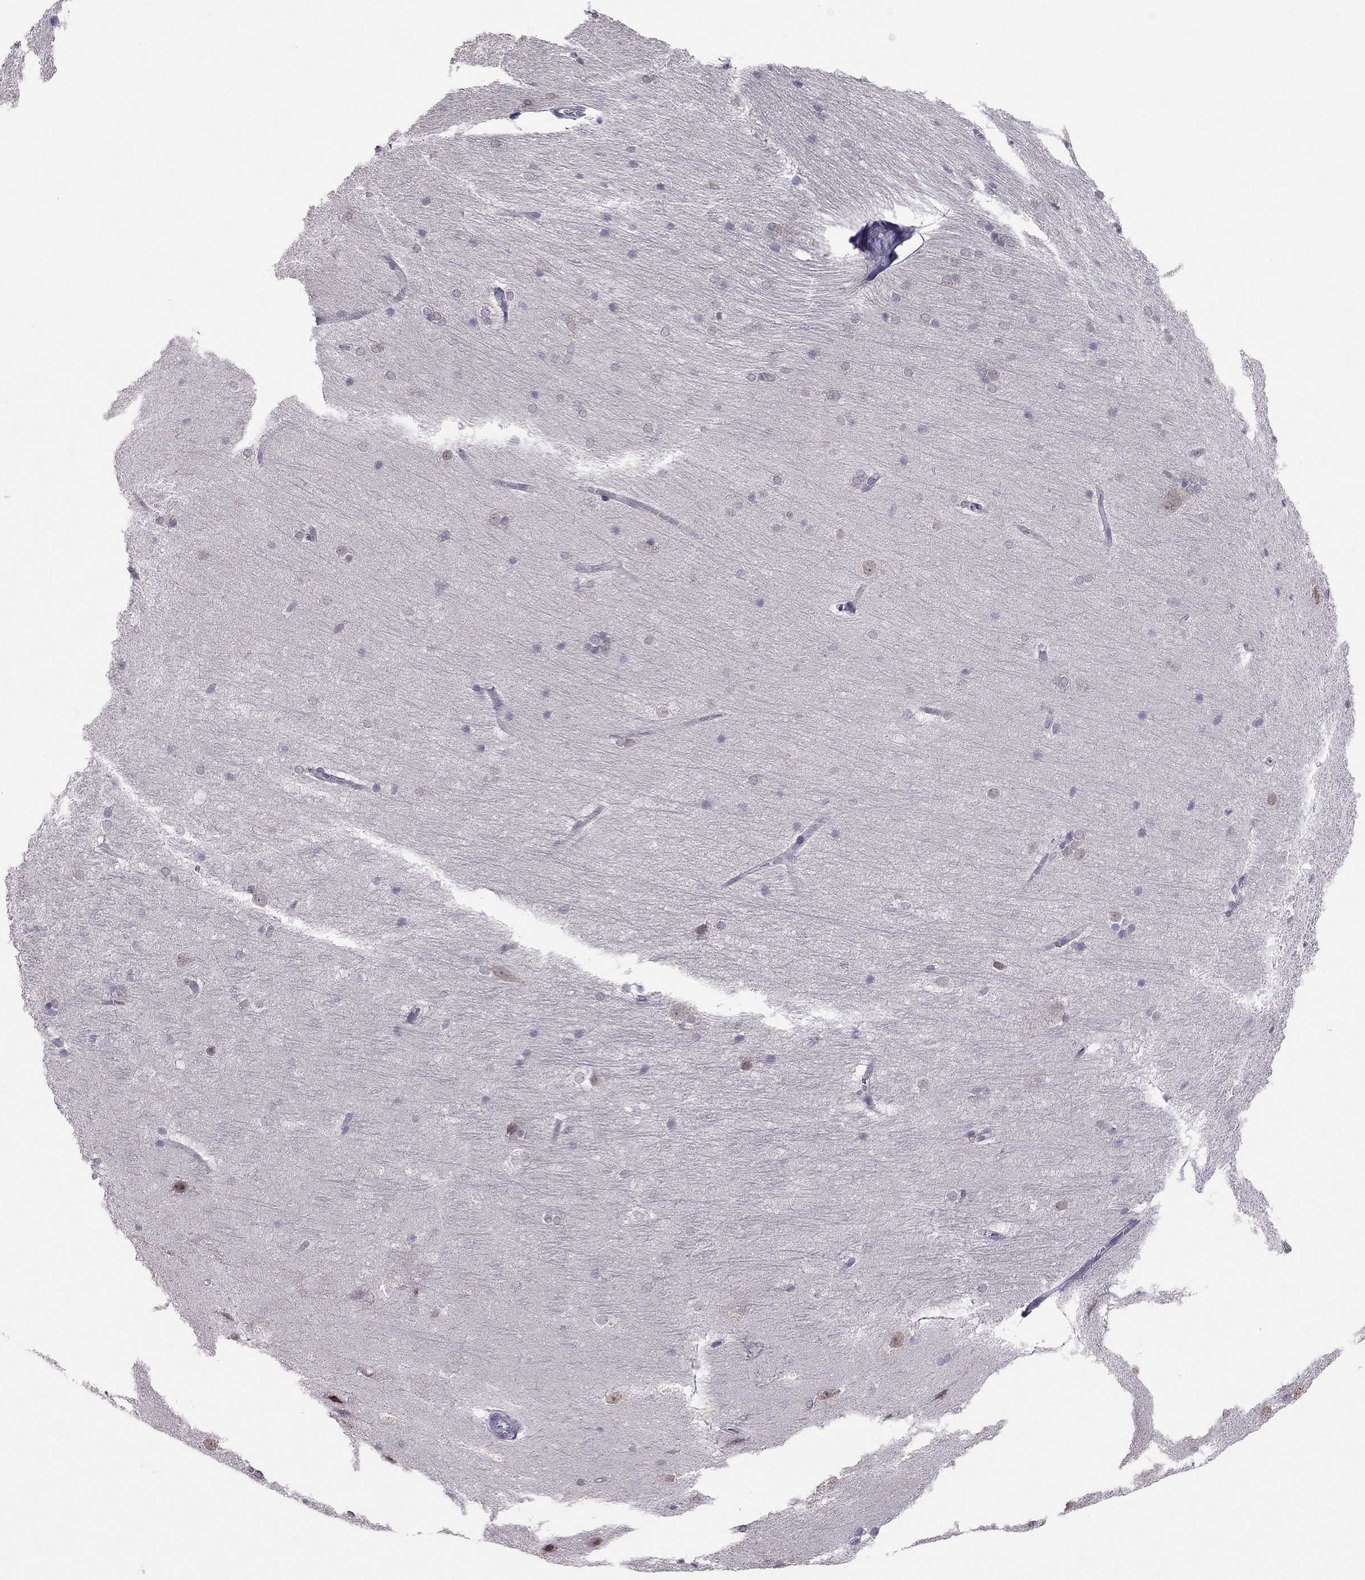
{"staining": {"intensity": "negative", "quantity": "none", "location": "none"}, "tissue": "hippocampus", "cell_type": "Glial cells", "image_type": "normal", "snomed": [{"axis": "morphology", "description": "Normal tissue, NOS"}, {"axis": "topography", "description": "Cerebral cortex"}, {"axis": "topography", "description": "Hippocampus"}], "caption": "A high-resolution photomicrograph shows immunohistochemistry staining of benign hippocampus, which exhibits no significant staining in glial cells.", "gene": "HSF2BP", "patient": {"sex": "female", "age": 19}}